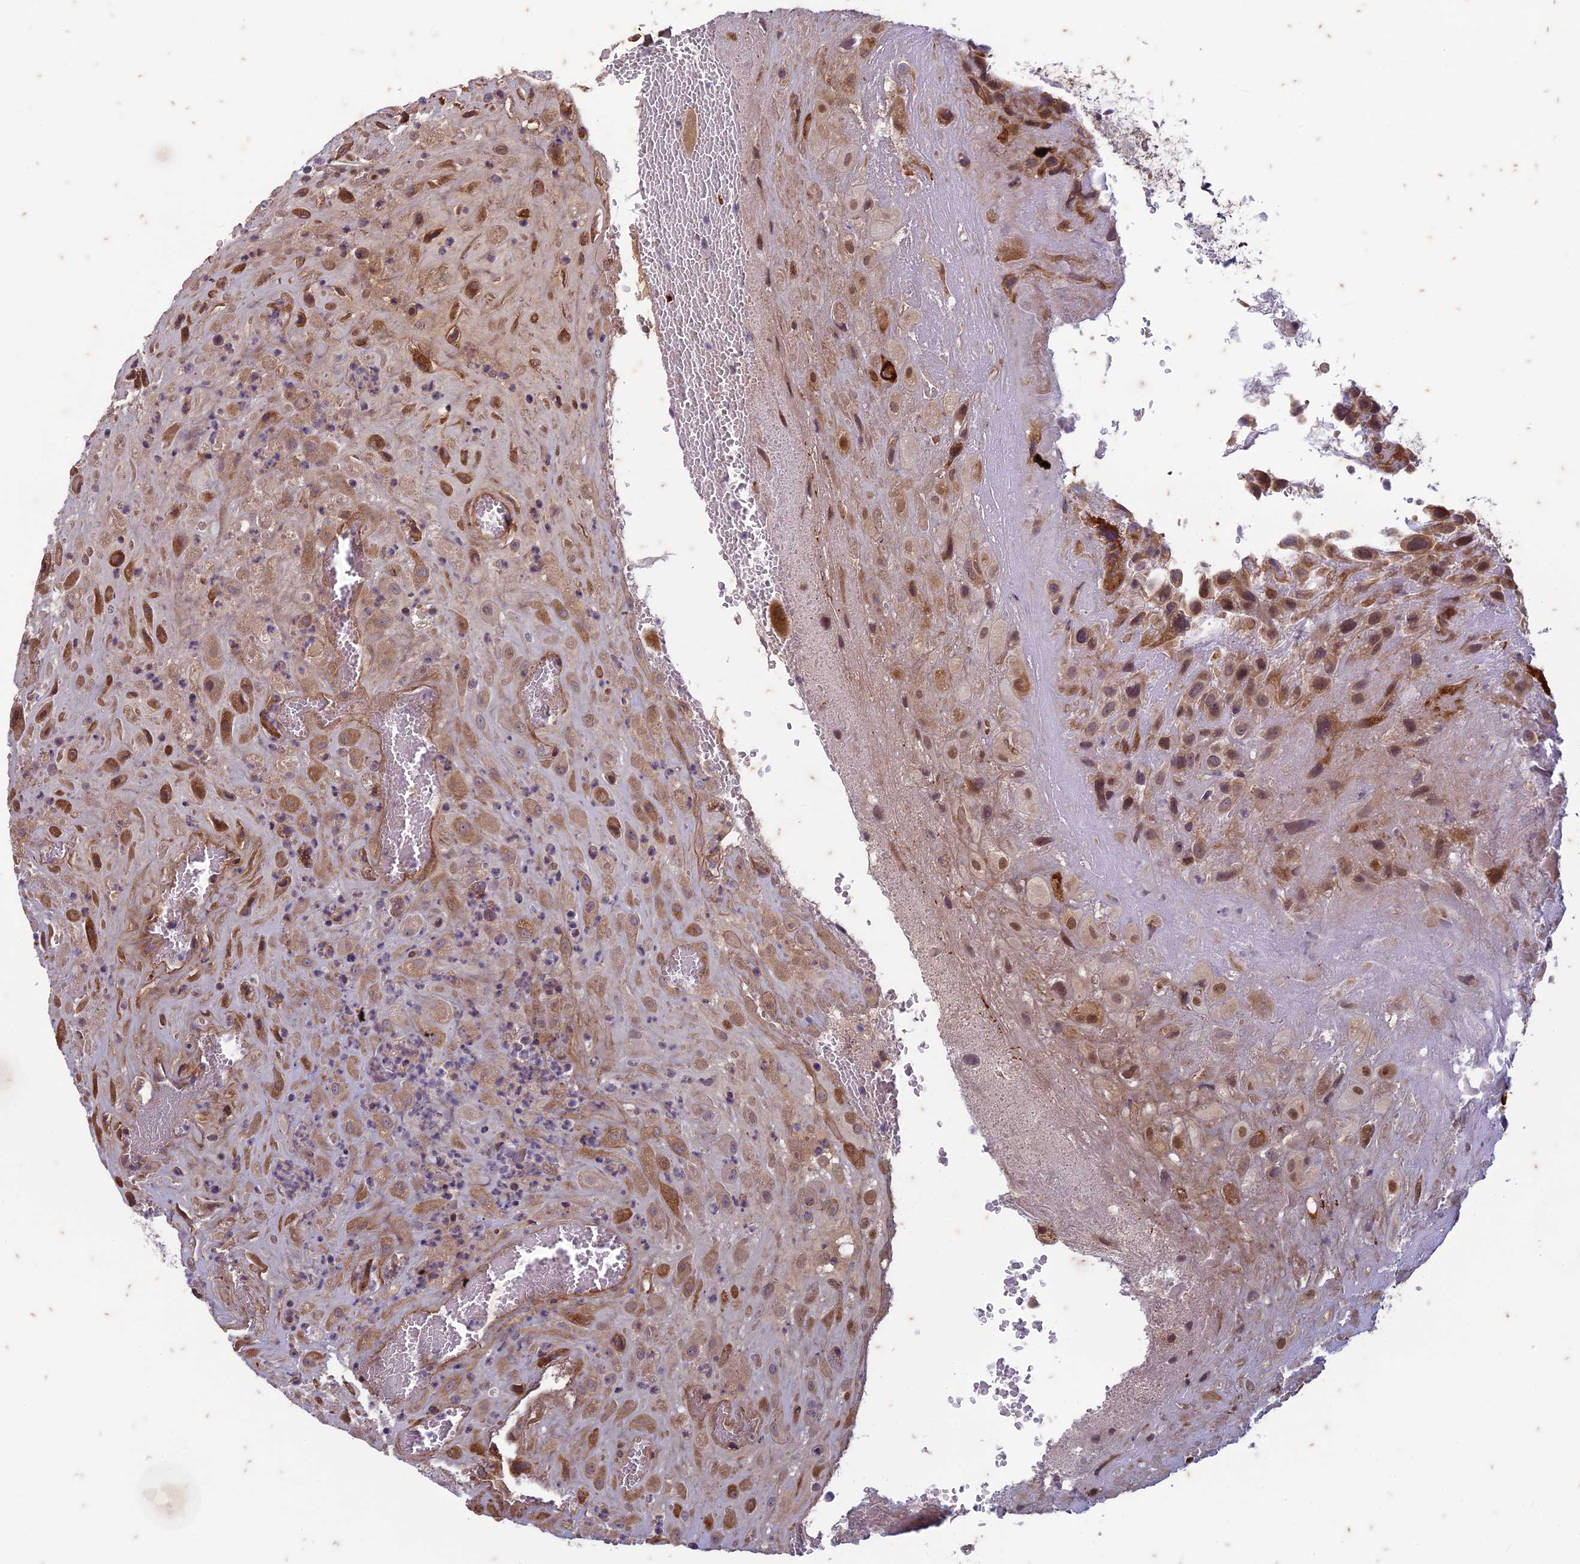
{"staining": {"intensity": "moderate", "quantity": "25%-75%", "location": "cytoplasmic/membranous"}, "tissue": "placenta", "cell_type": "Decidual cells", "image_type": "normal", "snomed": [{"axis": "morphology", "description": "Normal tissue, NOS"}, {"axis": "topography", "description": "Placenta"}], "caption": "Placenta was stained to show a protein in brown. There is medium levels of moderate cytoplasmic/membranous positivity in about 25%-75% of decidual cells. (DAB (3,3'-diaminobenzidine) IHC with brightfield microscopy, high magnification).", "gene": "PABPN1L", "patient": {"sex": "female", "age": 35}}